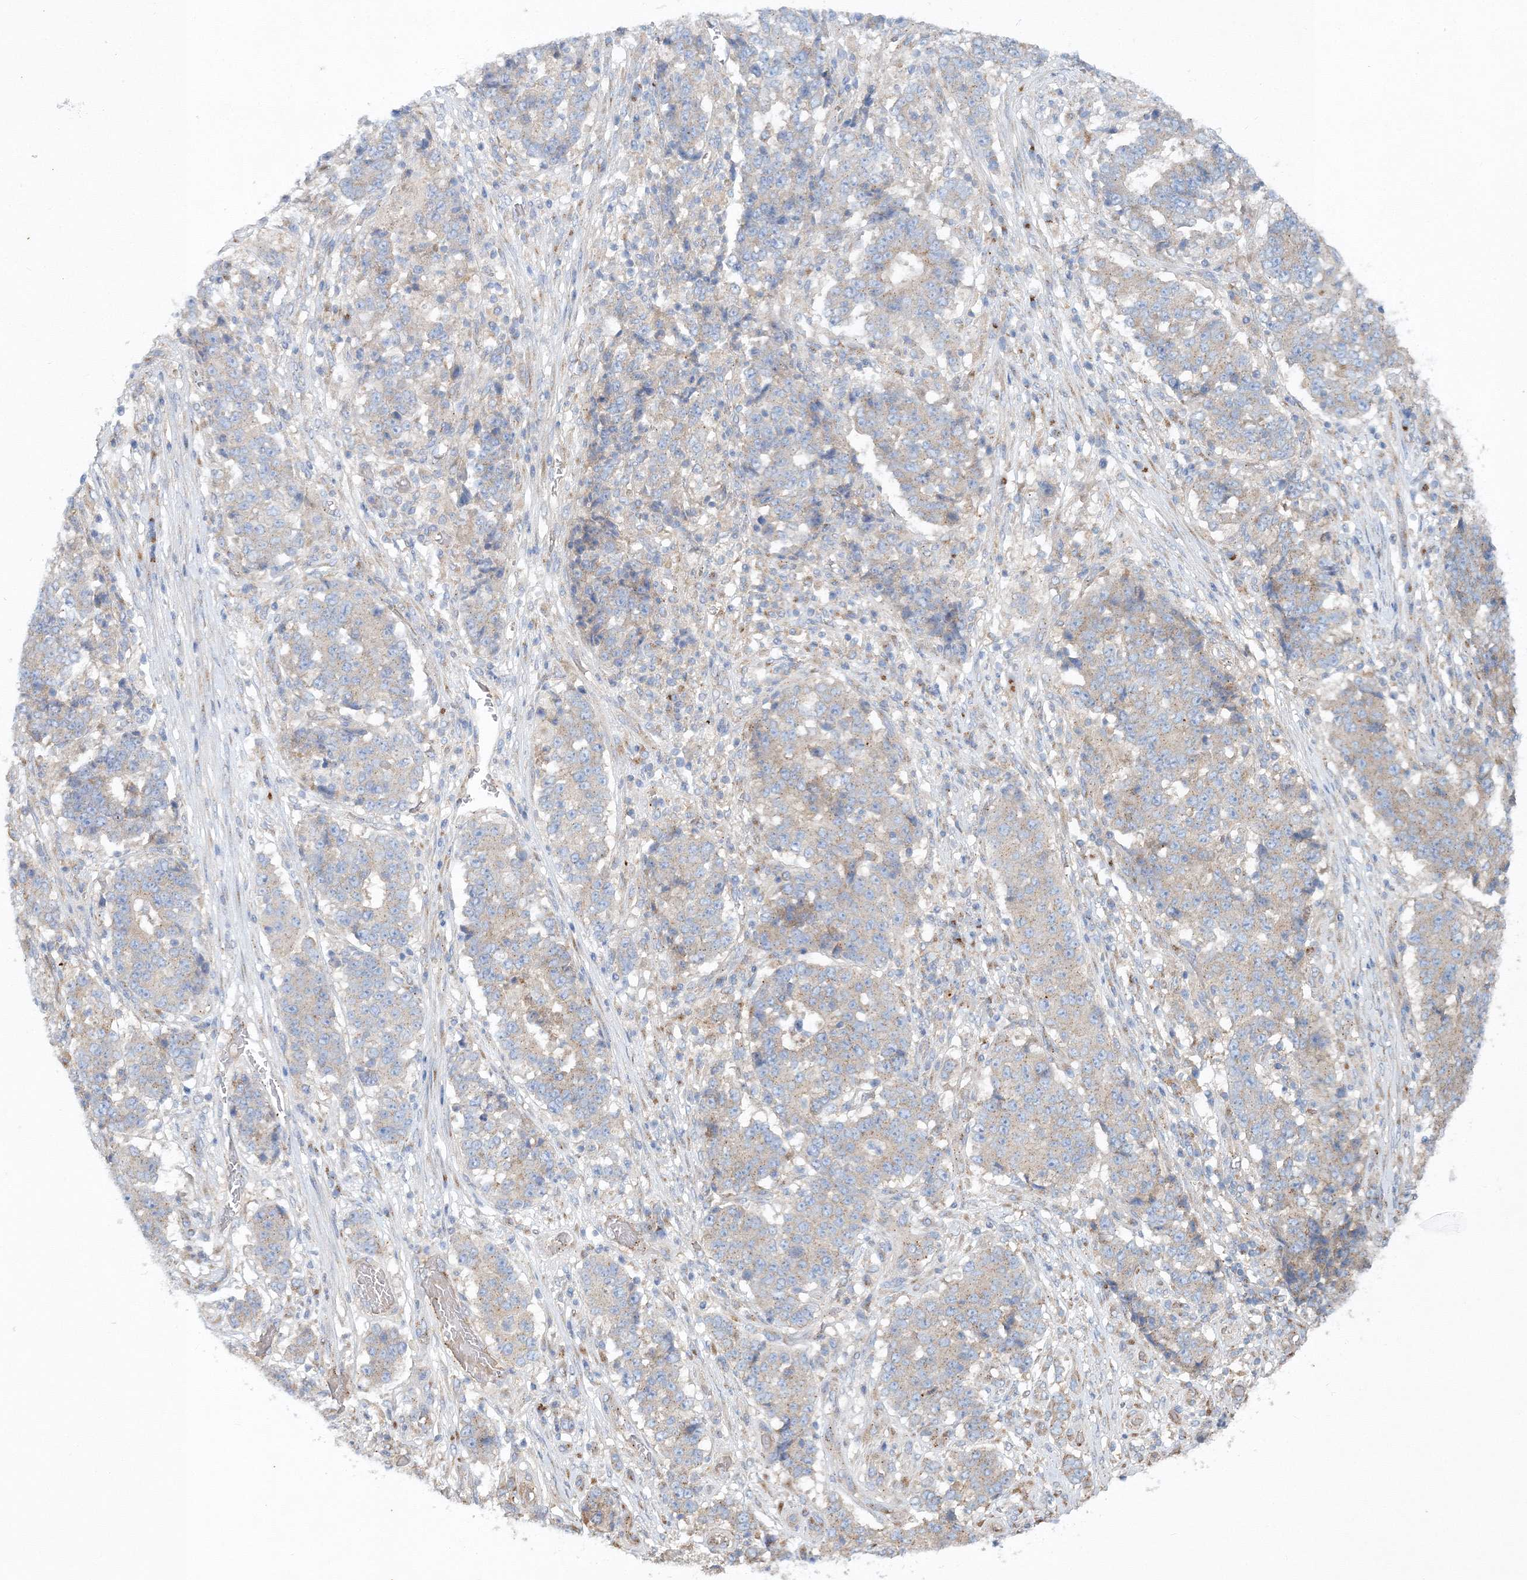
{"staining": {"intensity": "weak", "quantity": "25%-75%", "location": "cytoplasmic/membranous"}, "tissue": "stomach cancer", "cell_type": "Tumor cells", "image_type": "cancer", "snomed": [{"axis": "morphology", "description": "Adenocarcinoma, NOS"}, {"axis": "topography", "description": "Stomach"}], "caption": "IHC histopathology image of stomach adenocarcinoma stained for a protein (brown), which shows low levels of weak cytoplasmic/membranous staining in about 25%-75% of tumor cells.", "gene": "SEC23IP", "patient": {"sex": "male", "age": 59}}